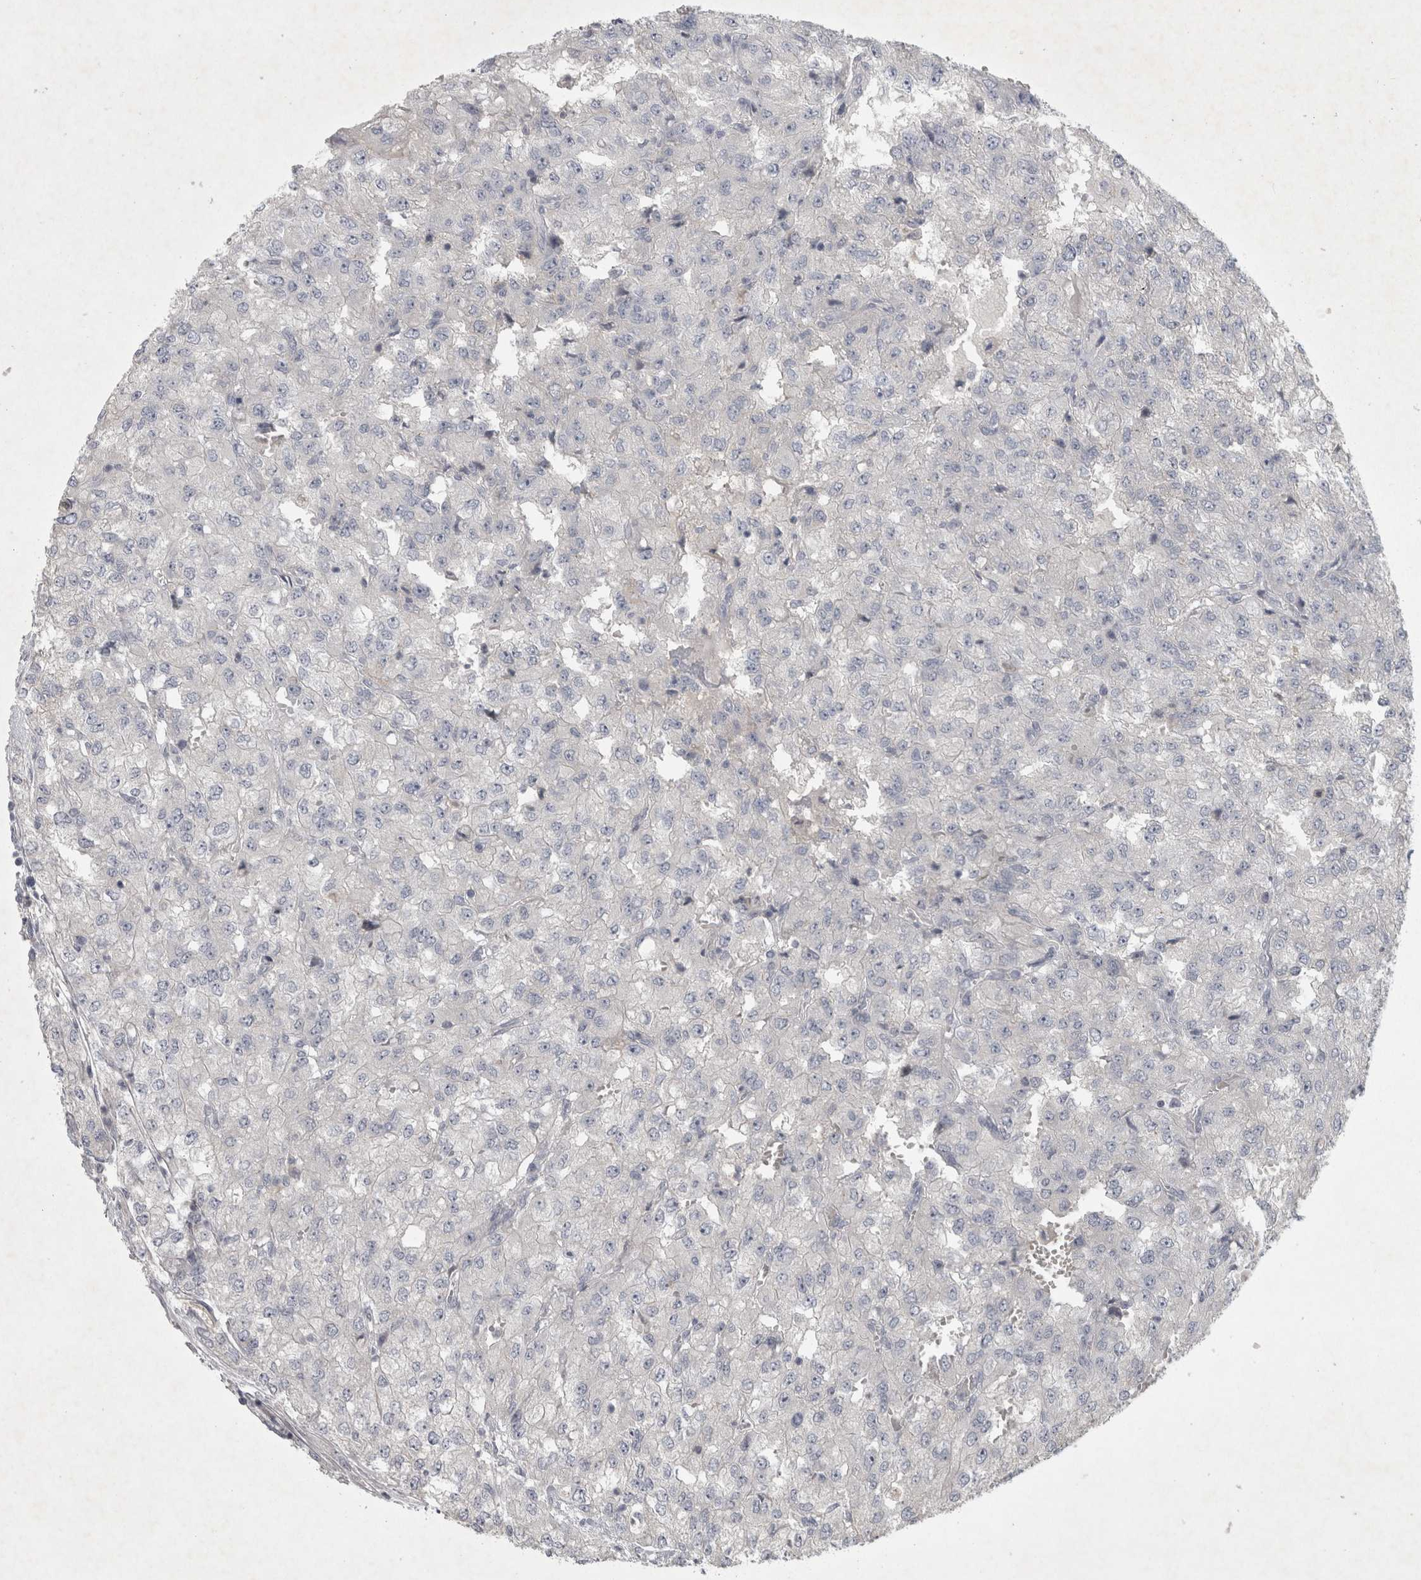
{"staining": {"intensity": "negative", "quantity": "none", "location": "none"}, "tissue": "renal cancer", "cell_type": "Tumor cells", "image_type": "cancer", "snomed": [{"axis": "morphology", "description": "Adenocarcinoma, NOS"}, {"axis": "topography", "description": "Kidney"}], "caption": "DAB (3,3'-diaminobenzidine) immunohistochemical staining of human renal cancer (adenocarcinoma) exhibits no significant staining in tumor cells.", "gene": "ENPP7", "patient": {"sex": "female", "age": 54}}